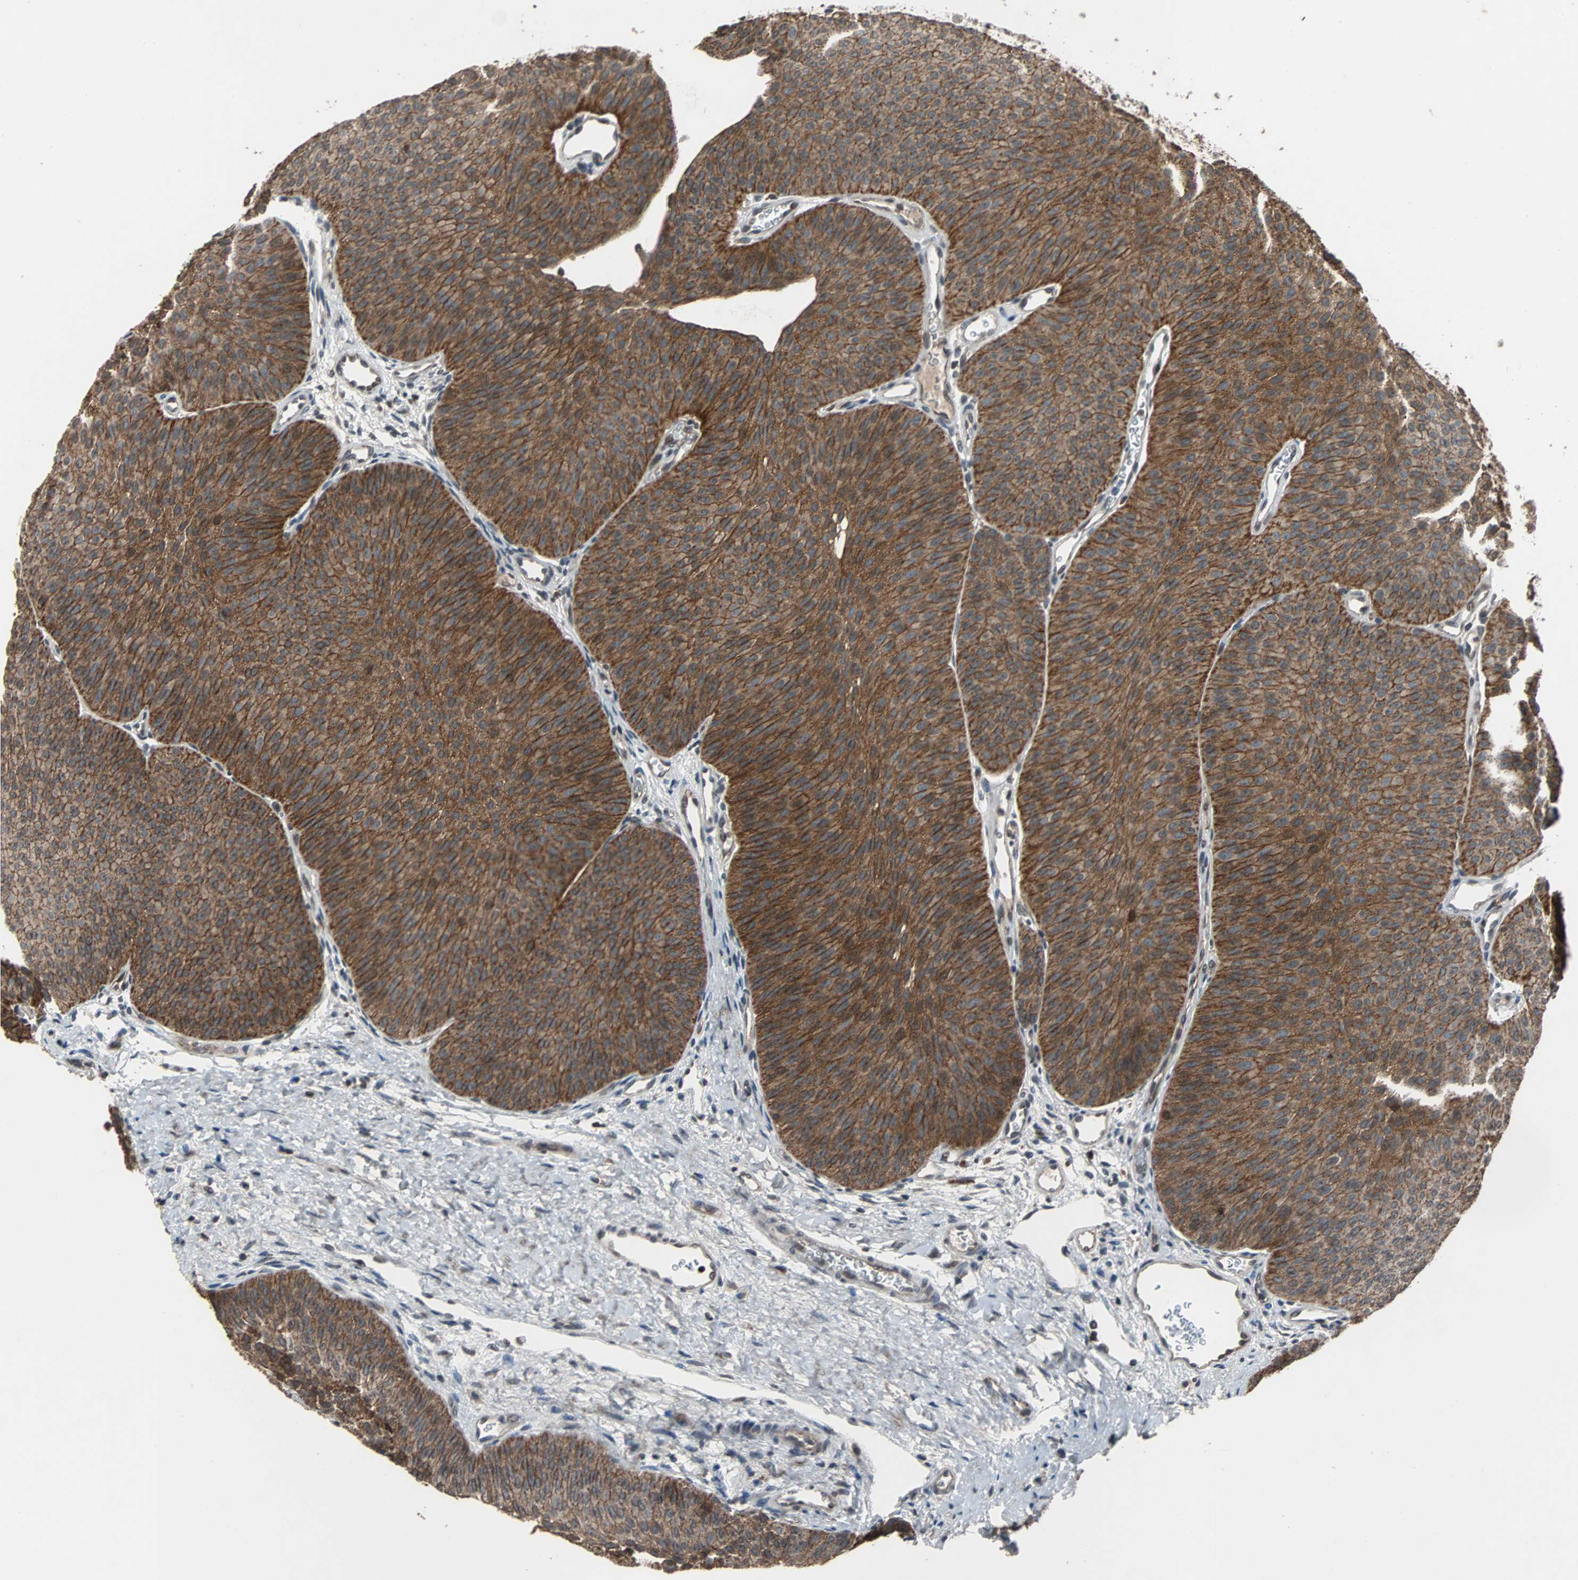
{"staining": {"intensity": "strong", "quantity": ">75%", "location": "cytoplasmic/membranous"}, "tissue": "urothelial cancer", "cell_type": "Tumor cells", "image_type": "cancer", "snomed": [{"axis": "morphology", "description": "Urothelial carcinoma, Low grade"}, {"axis": "topography", "description": "Urinary bladder"}], "caption": "Urothelial cancer was stained to show a protein in brown. There is high levels of strong cytoplasmic/membranous staining in approximately >75% of tumor cells. The protein is stained brown, and the nuclei are stained in blue (DAB (3,3'-diaminobenzidine) IHC with brightfield microscopy, high magnification).", "gene": "LSR", "patient": {"sex": "female", "age": 60}}